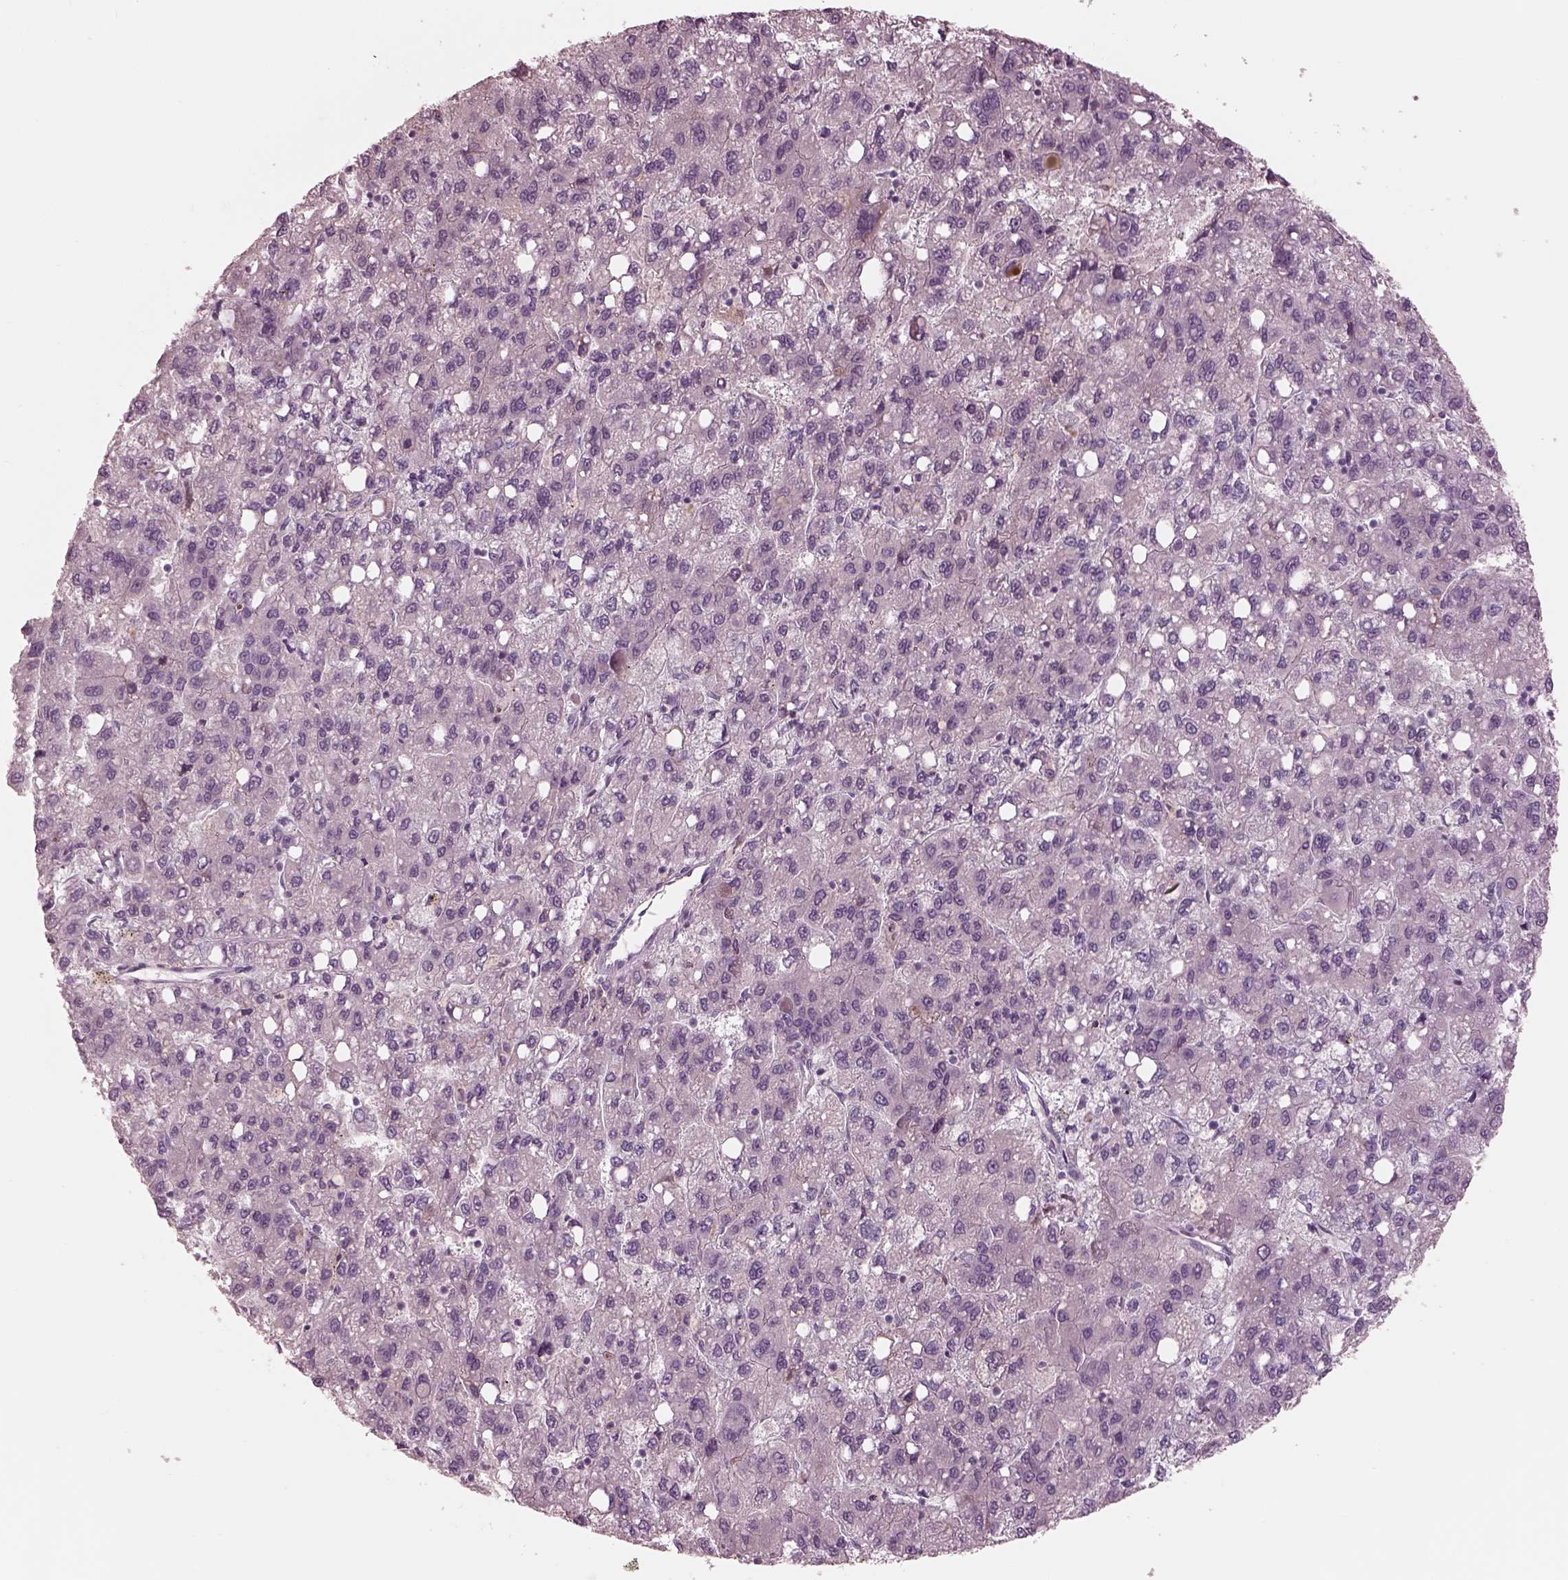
{"staining": {"intensity": "negative", "quantity": "none", "location": "none"}, "tissue": "liver cancer", "cell_type": "Tumor cells", "image_type": "cancer", "snomed": [{"axis": "morphology", "description": "Carcinoma, Hepatocellular, NOS"}, {"axis": "topography", "description": "Liver"}], "caption": "IHC of human liver hepatocellular carcinoma reveals no positivity in tumor cells.", "gene": "CADM2", "patient": {"sex": "female", "age": 82}}